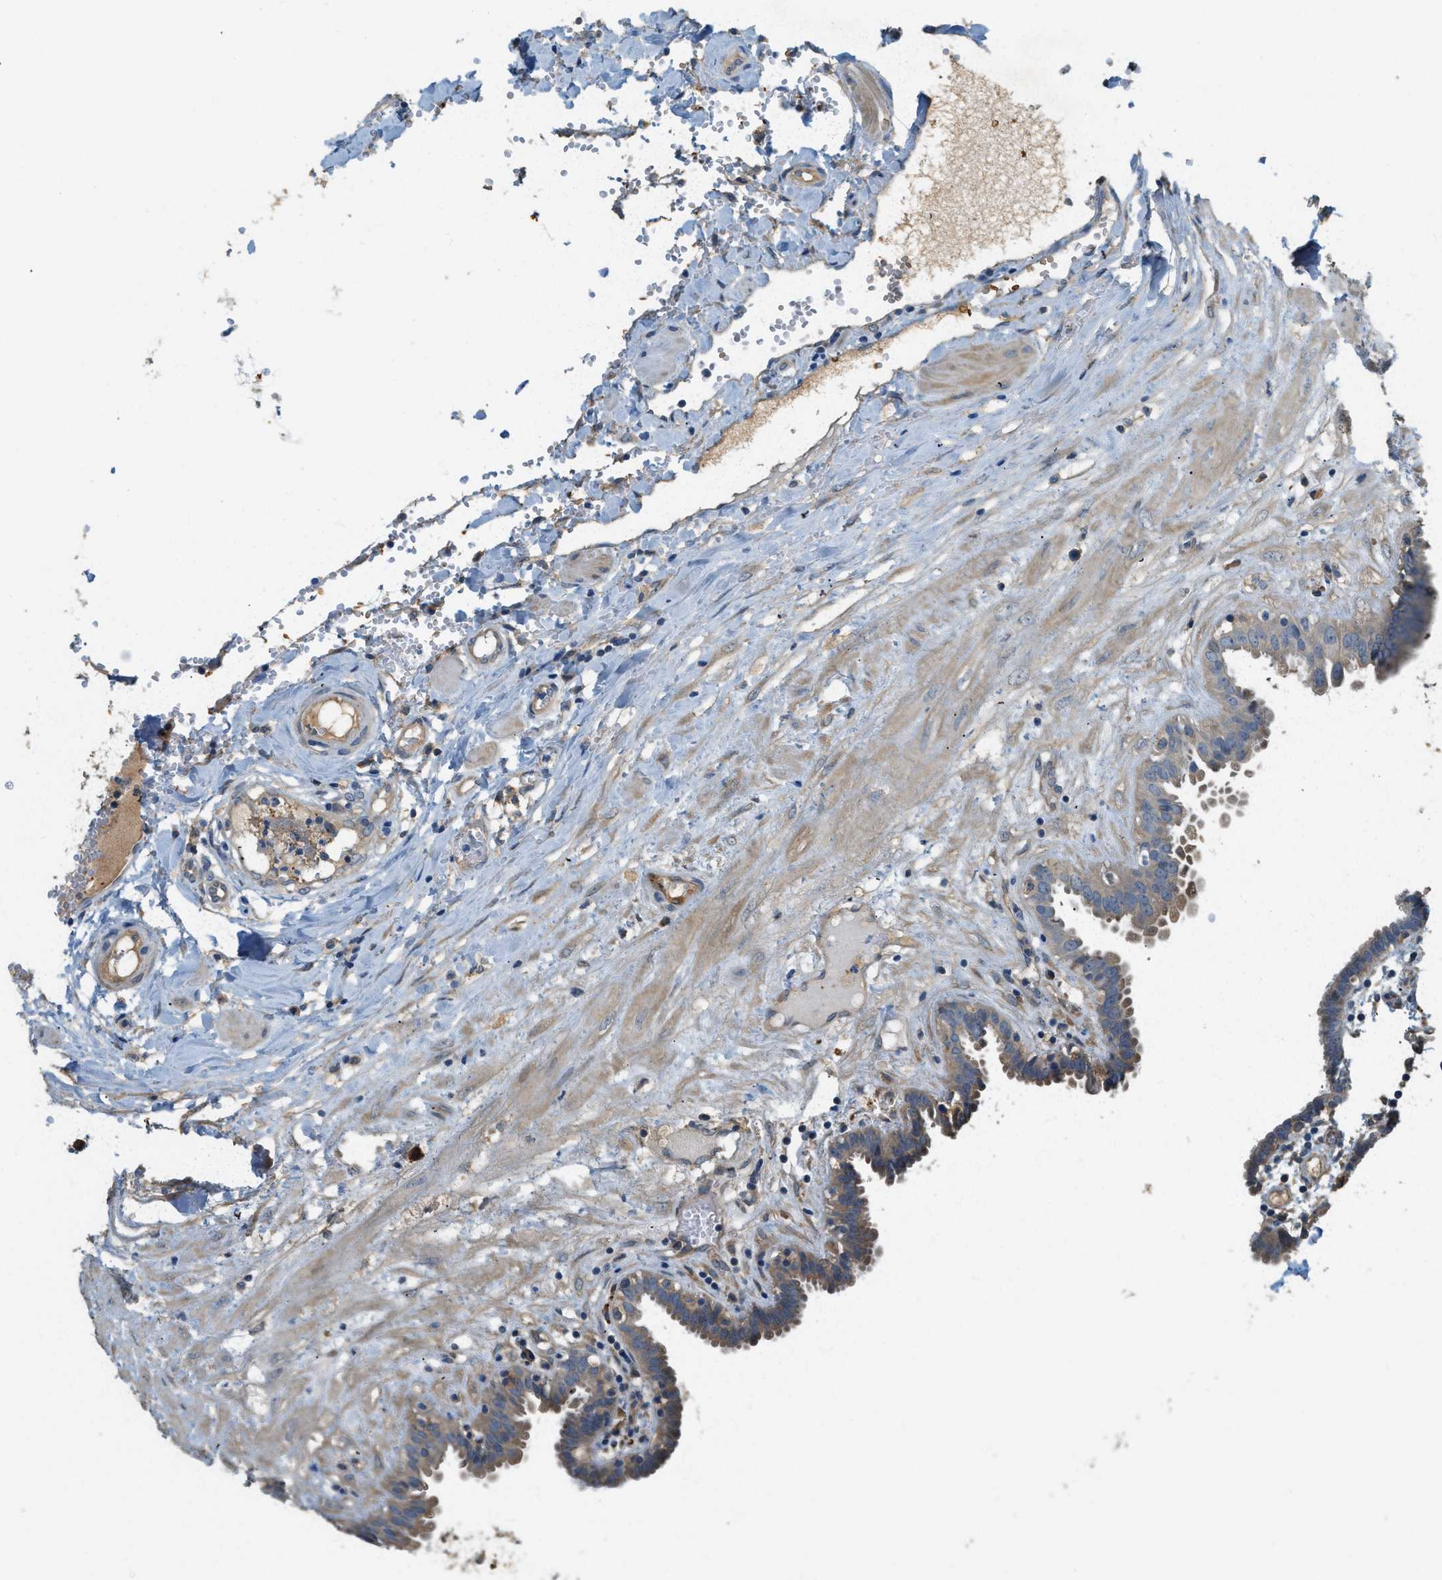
{"staining": {"intensity": "weak", "quantity": "<25%", "location": "cytoplasmic/membranous"}, "tissue": "fallopian tube", "cell_type": "Glandular cells", "image_type": "normal", "snomed": [{"axis": "morphology", "description": "Normal tissue, NOS"}, {"axis": "topography", "description": "Fallopian tube"}, {"axis": "topography", "description": "Placenta"}], "caption": "Immunohistochemistry of unremarkable fallopian tube reveals no staining in glandular cells.", "gene": "CFLAR", "patient": {"sex": "female", "age": 32}}